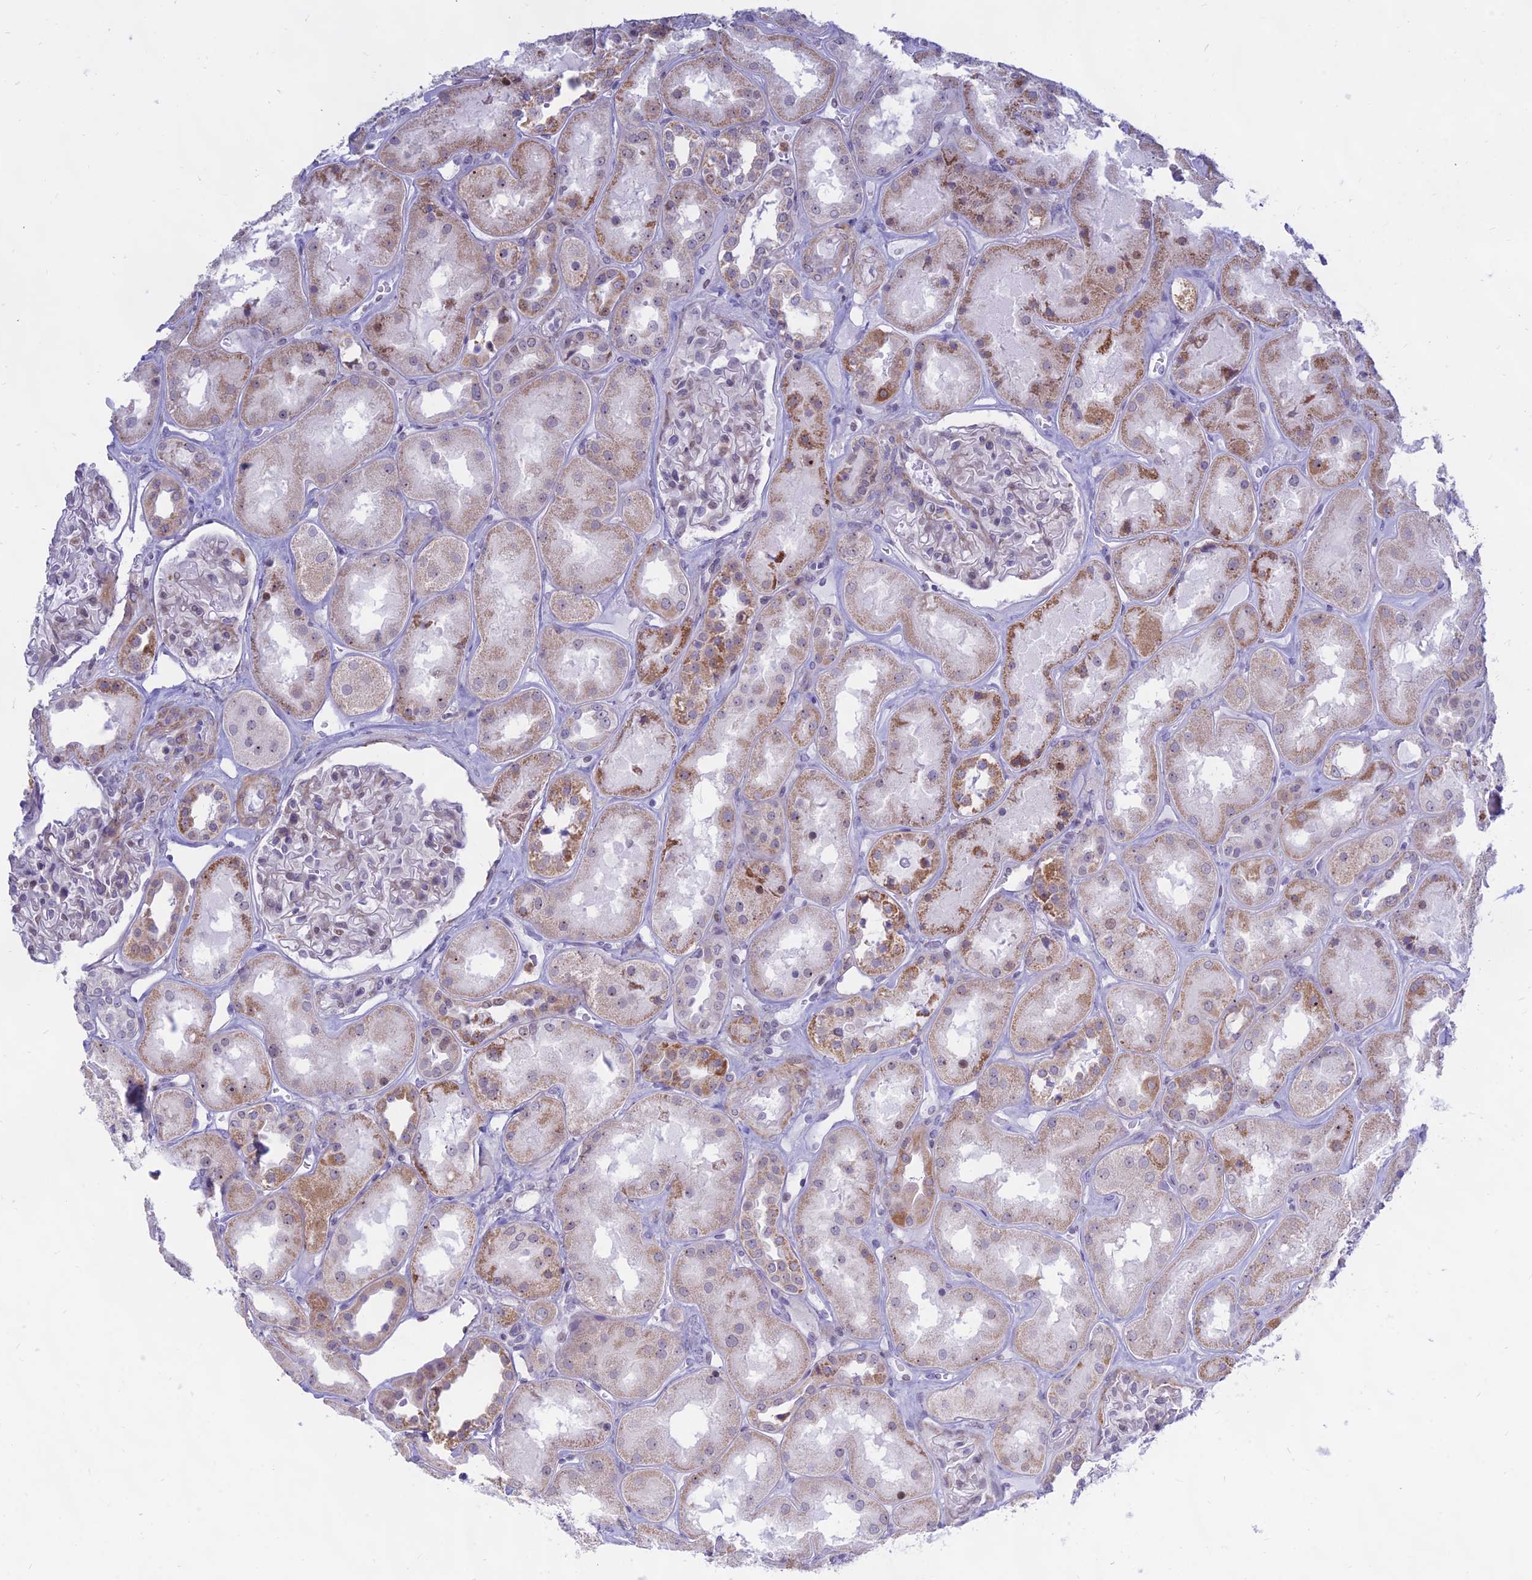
{"staining": {"intensity": "negative", "quantity": "none", "location": "none"}, "tissue": "kidney", "cell_type": "Cells in glomeruli", "image_type": "normal", "snomed": [{"axis": "morphology", "description": "Normal tissue, NOS"}, {"axis": "topography", "description": "Kidney"}], "caption": "Histopathology image shows no protein expression in cells in glomeruli of benign kidney. (IHC, brightfield microscopy, high magnification).", "gene": "KRR1", "patient": {"sex": "male", "age": 70}}